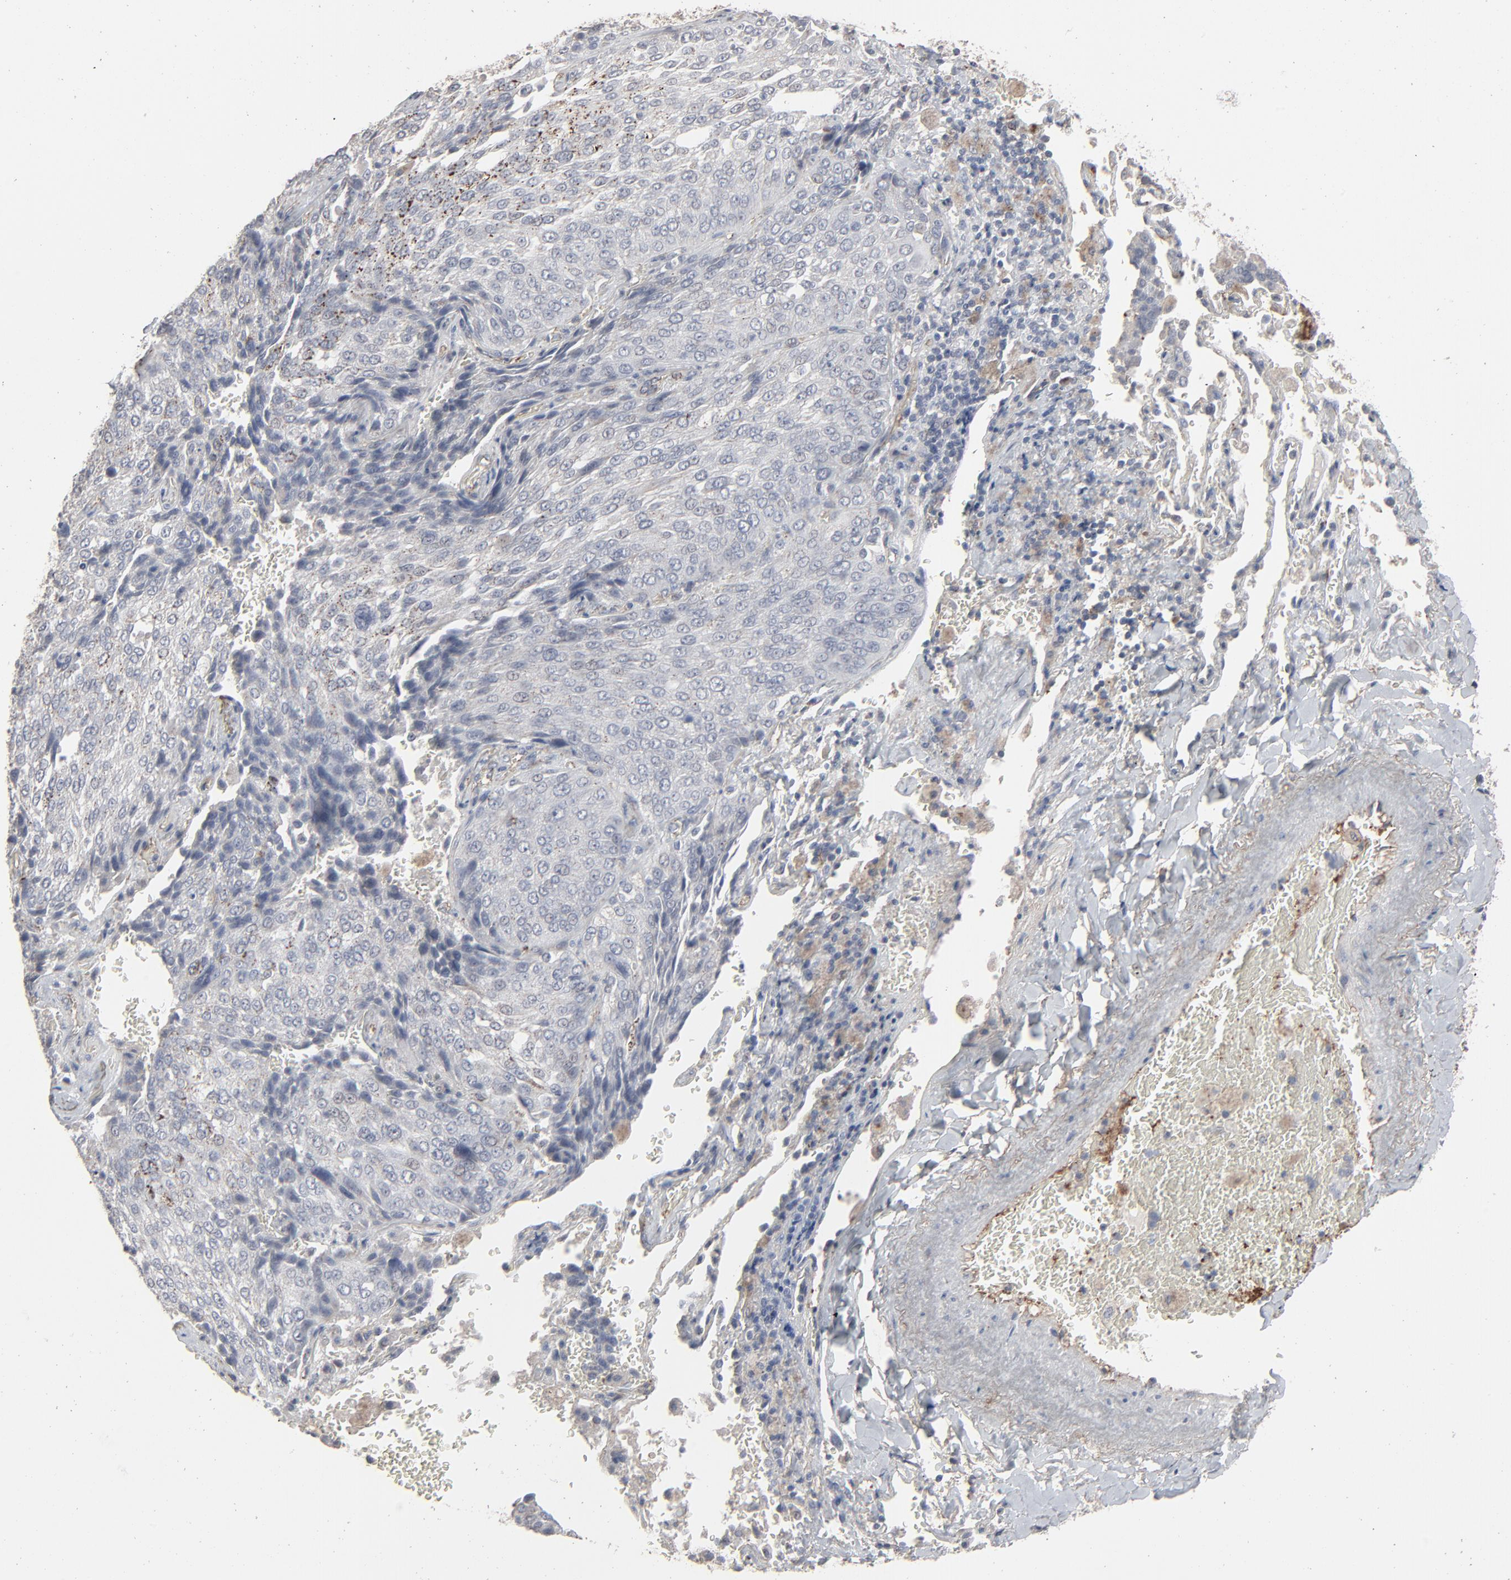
{"staining": {"intensity": "negative", "quantity": "none", "location": "none"}, "tissue": "lung cancer", "cell_type": "Tumor cells", "image_type": "cancer", "snomed": [{"axis": "morphology", "description": "Squamous cell carcinoma, NOS"}, {"axis": "topography", "description": "Lung"}], "caption": "The photomicrograph demonstrates no significant positivity in tumor cells of lung squamous cell carcinoma. Brightfield microscopy of immunohistochemistry (IHC) stained with DAB (3,3'-diaminobenzidine) (brown) and hematoxylin (blue), captured at high magnification.", "gene": "JAM3", "patient": {"sex": "male", "age": 54}}